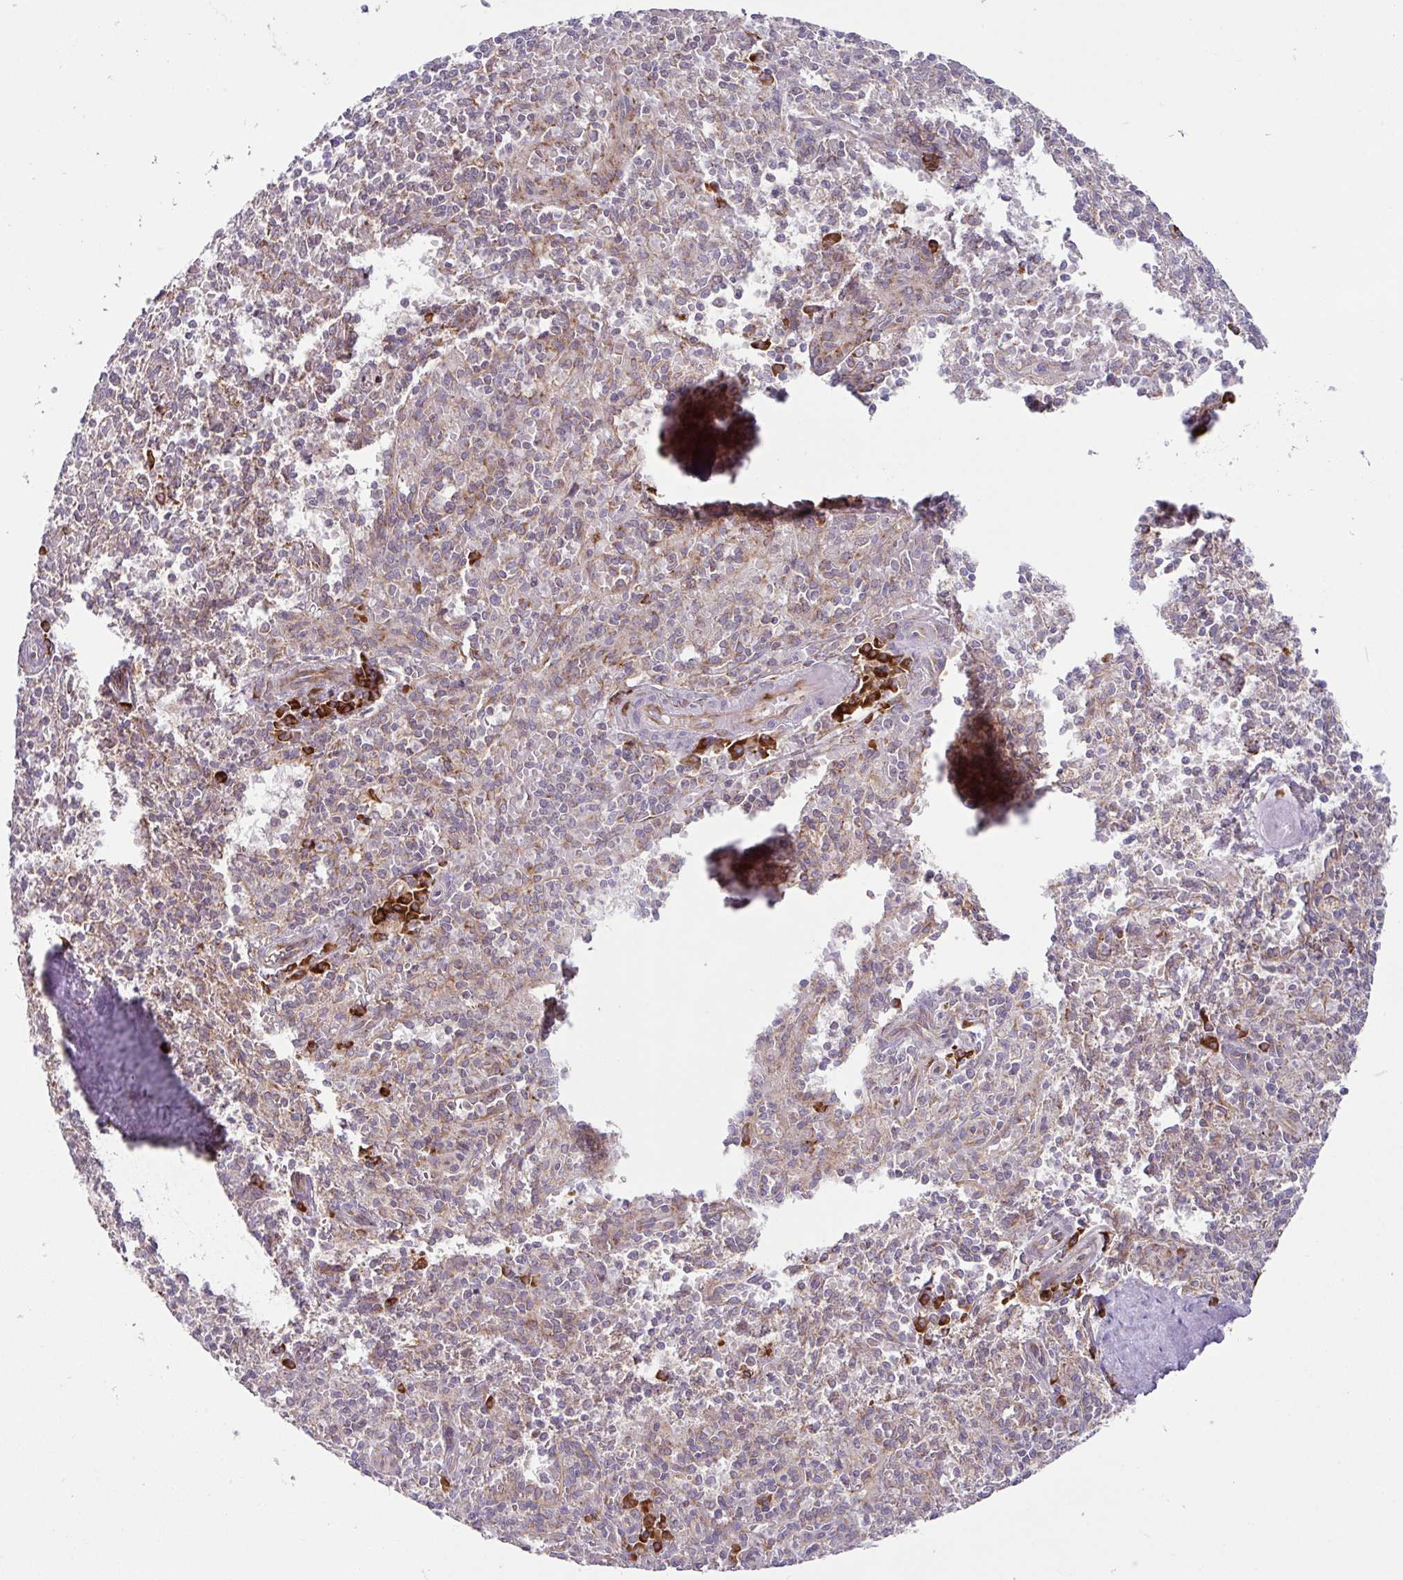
{"staining": {"intensity": "moderate", "quantity": "25%-75%", "location": "cytoplasmic/membranous"}, "tissue": "spleen", "cell_type": "Cells in red pulp", "image_type": "normal", "snomed": [{"axis": "morphology", "description": "Normal tissue, NOS"}, {"axis": "topography", "description": "Spleen"}], "caption": "Moderate cytoplasmic/membranous protein staining is identified in approximately 25%-75% of cells in red pulp in spleen. (IHC, brightfield microscopy, high magnification).", "gene": "SLC39A7", "patient": {"sex": "female", "age": 70}}